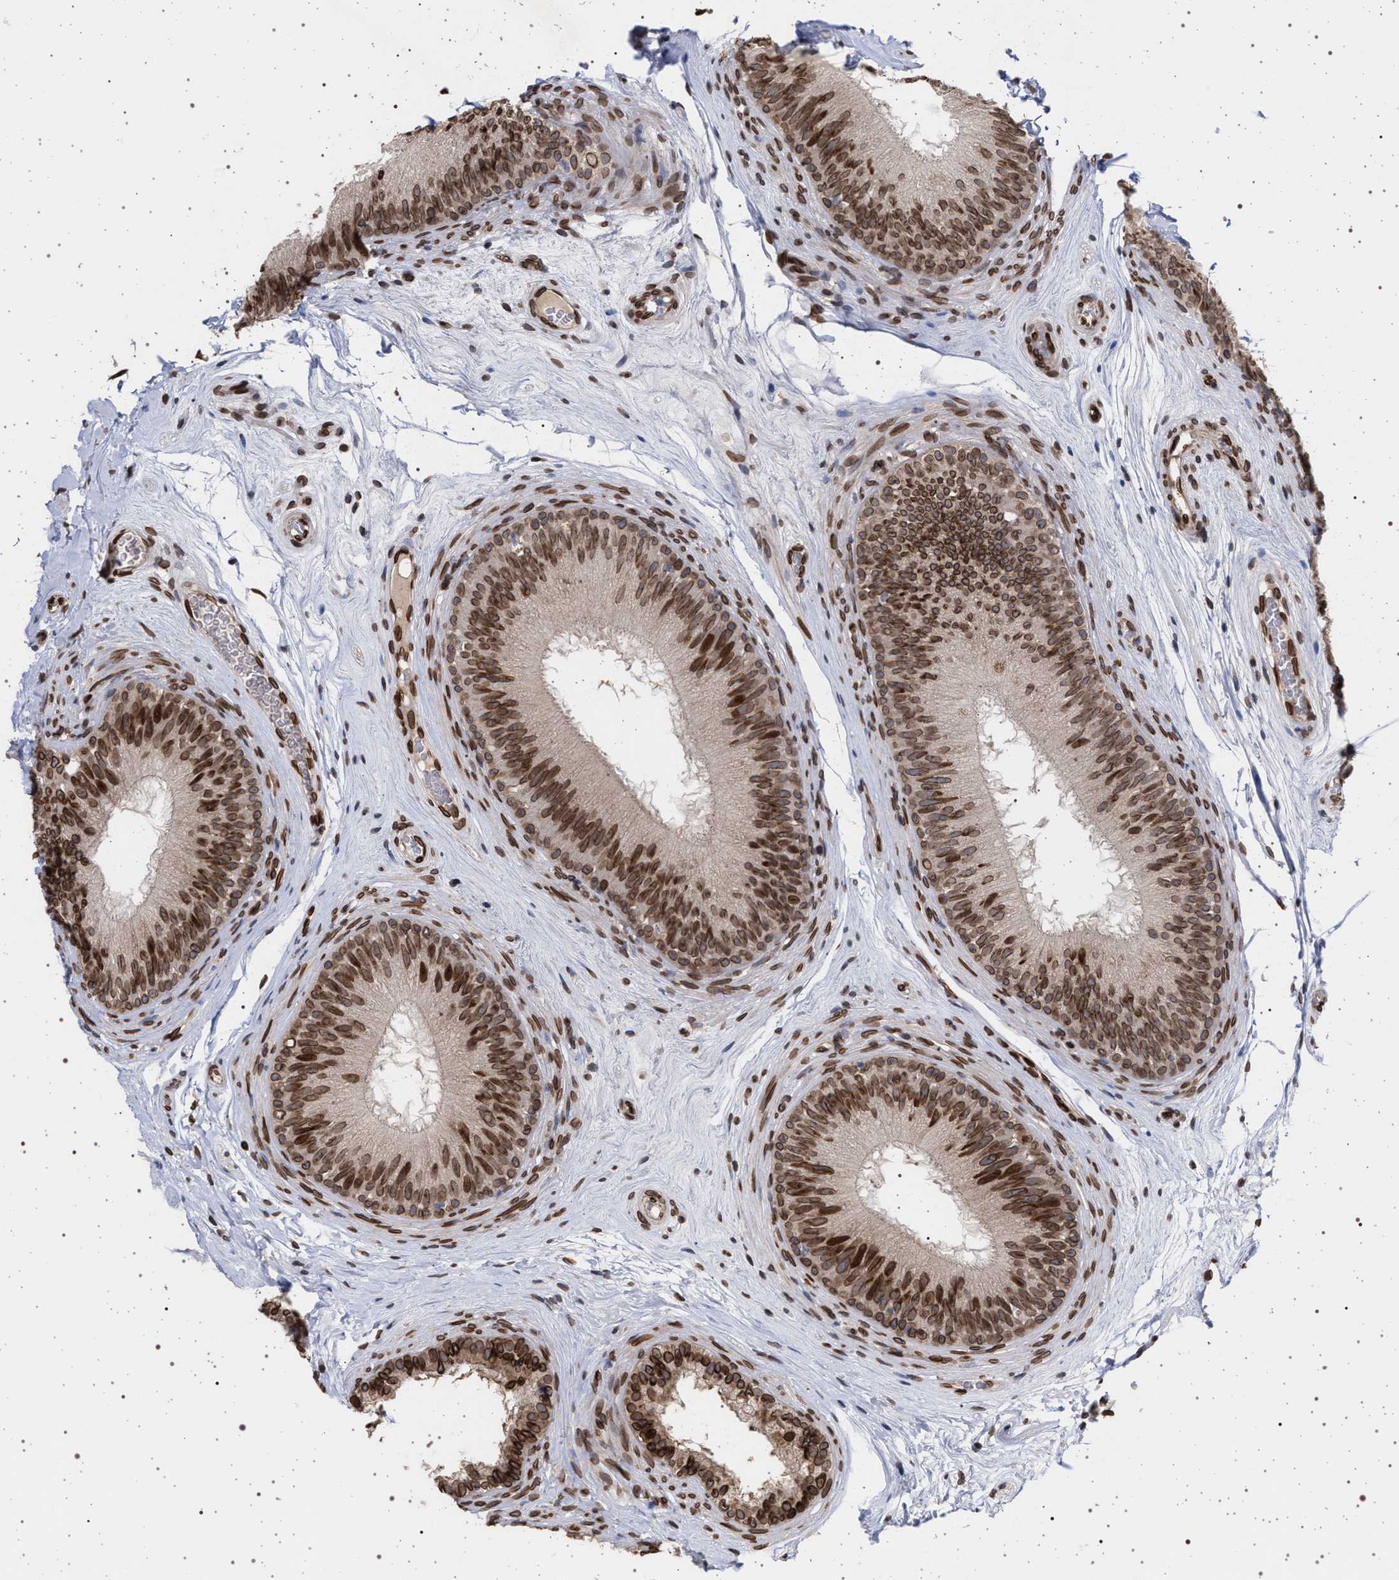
{"staining": {"intensity": "moderate", "quantity": ">75%", "location": "cytoplasmic/membranous,nuclear"}, "tissue": "epididymis", "cell_type": "Glandular cells", "image_type": "normal", "snomed": [{"axis": "morphology", "description": "Normal tissue, NOS"}, {"axis": "topography", "description": "Testis"}, {"axis": "topography", "description": "Epididymis"}], "caption": "Immunohistochemistry photomicrograph of unremarkable epididymis: human epididymis stained using IHC shows medium levels of moderate protein expression localized specifically in the cytoplasmic/membranous,nuclear of glandular cells, appearing as a cytoplasmic/membranous,nuclear brown color.", "gene": "ING2", "patient": {"sex": "male", "age": 36}}